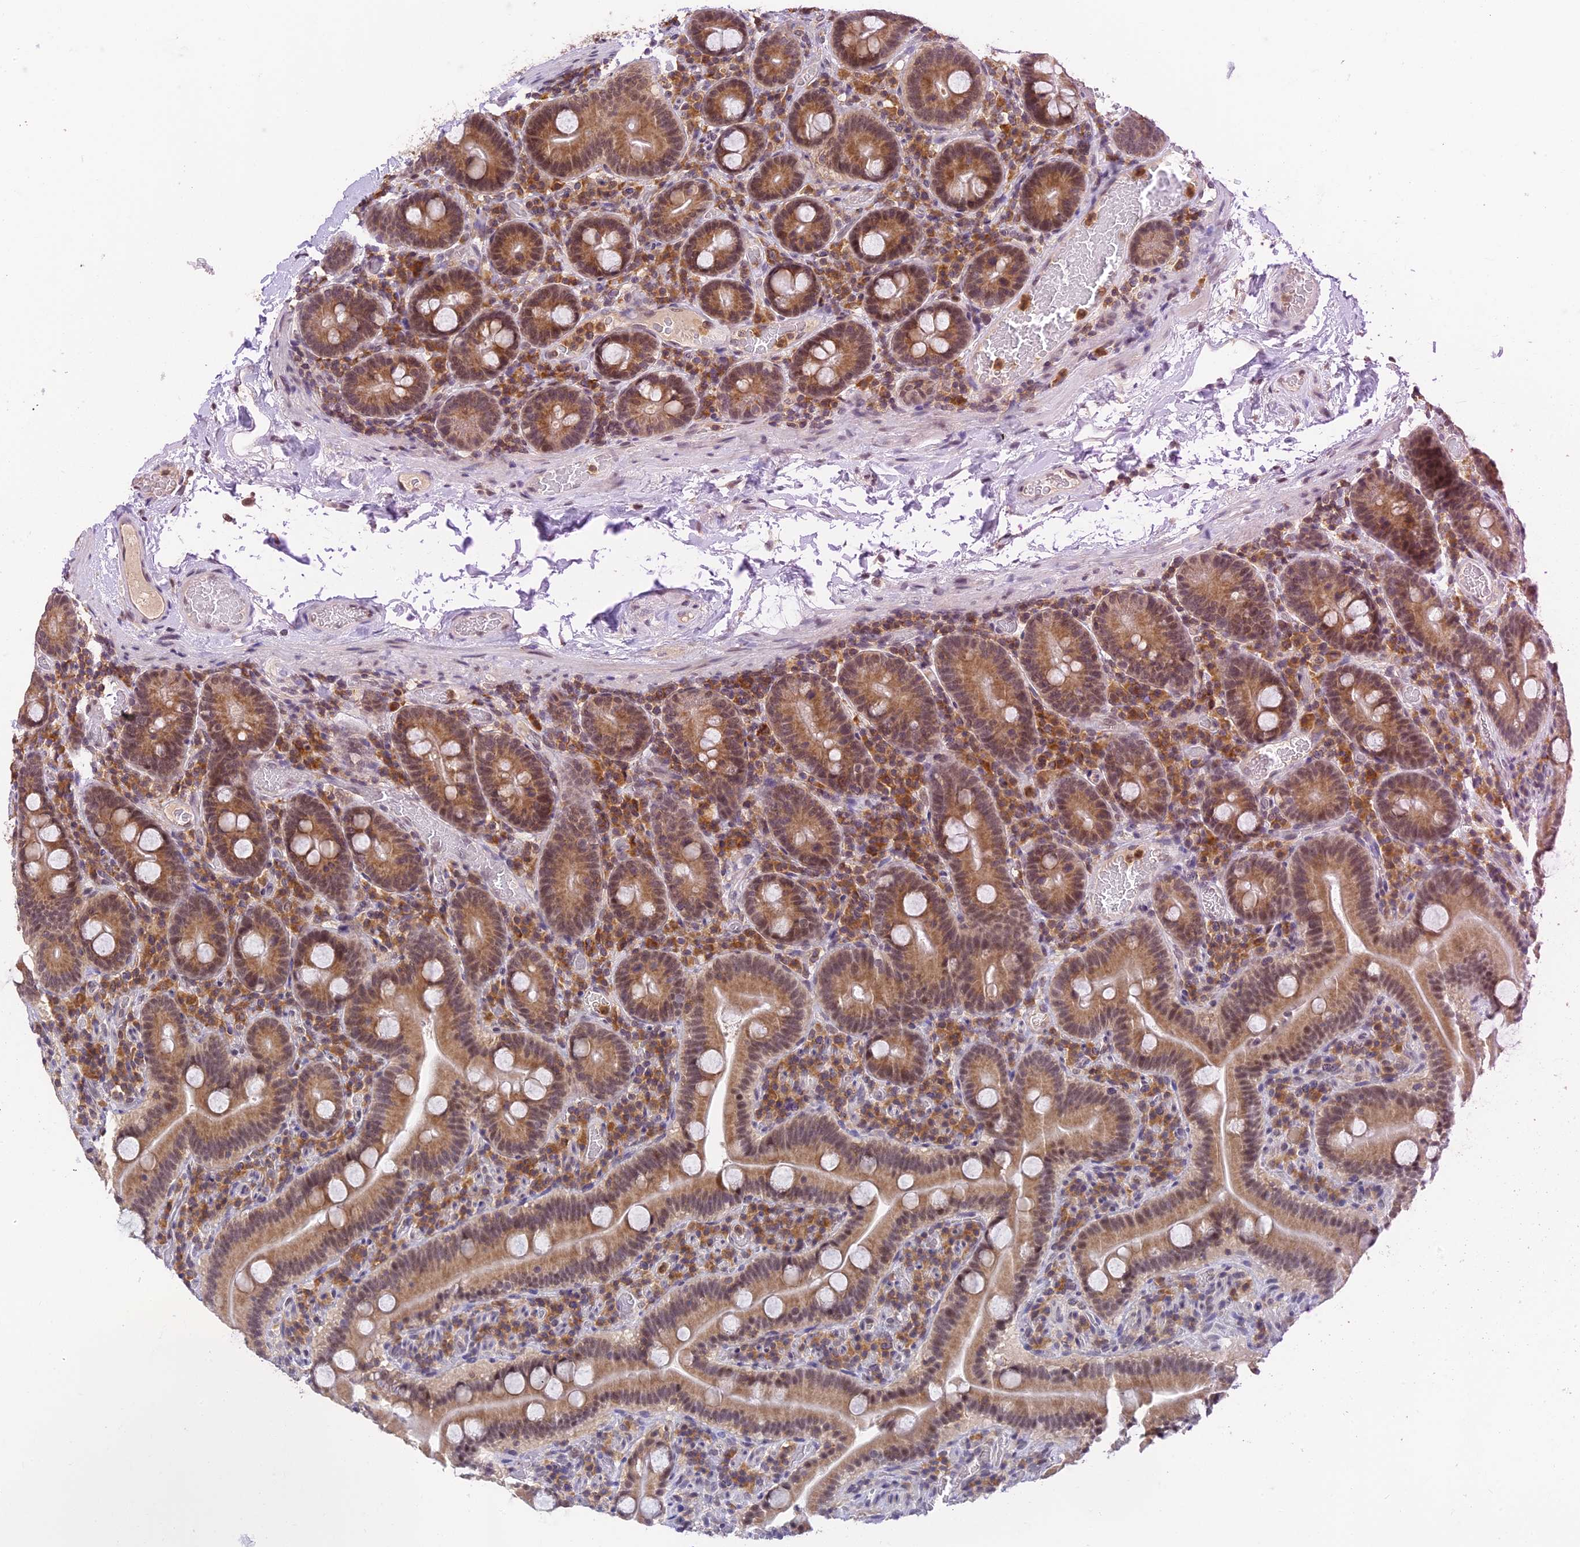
{"staining": {"intensity": "moderate", "quantity": ">75%", "location": "cytoplasmic/membranous,nuclear"}, "tissue": "duodenum", "cell_type": "Glandular cells", "image_type": "normal", "snomed": [{"axis": "morphology", "description": "Normal tissue, NOS"}, {"axis": "topography", "description": "Duodenum"}], "caption": "Protein staining of benign duodenum exhibits moderate cytoplasmic/membranous,nuclear staining in about >75% of glandular cells.", "gene": "PEX16", "patient": {"sex": "male", "age": 55}}